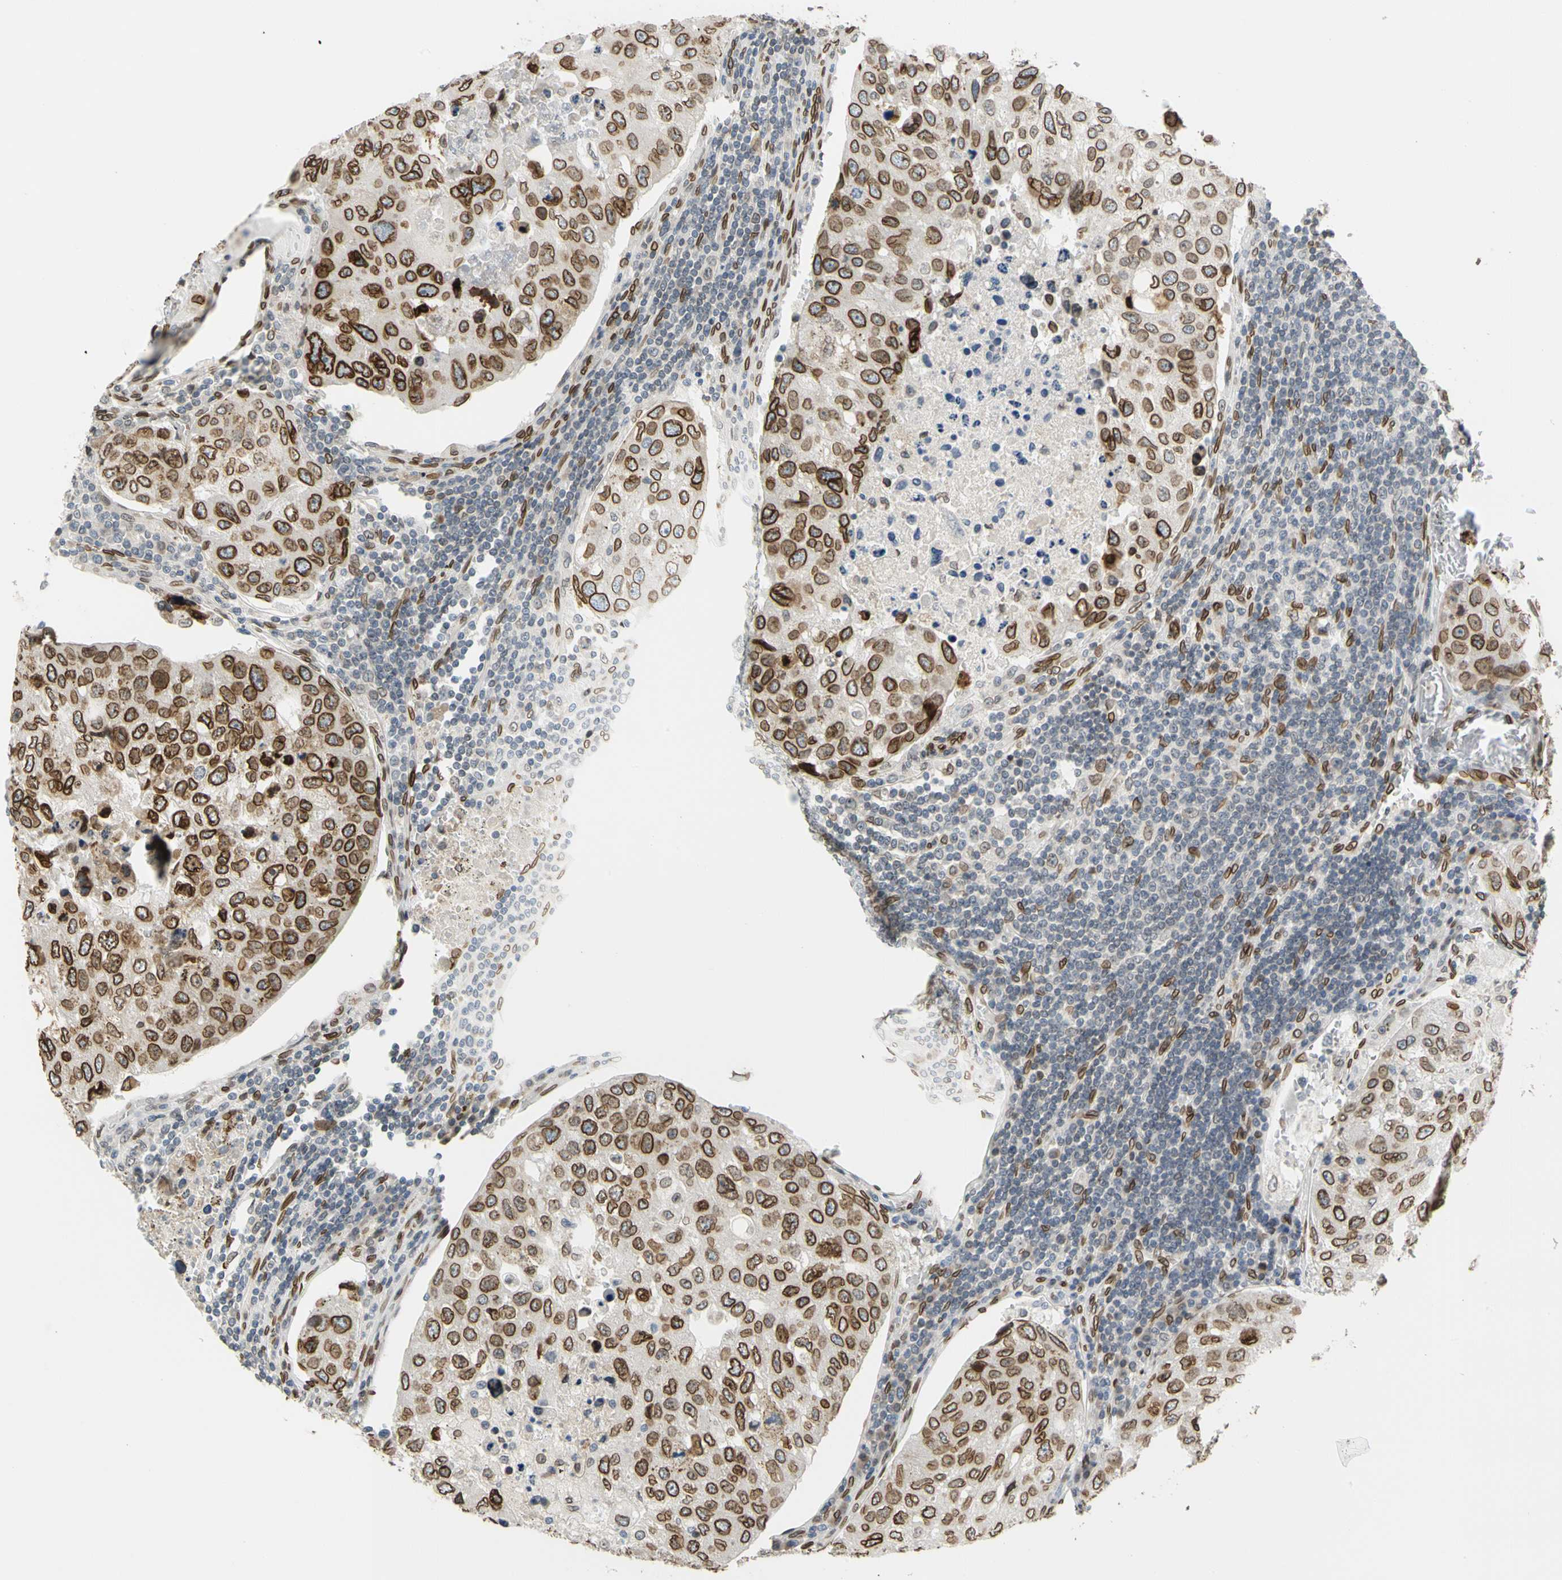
{"staining": {"intensity": "strong", "quantity": ">75%", "location": "cytoplasmic/membranous,nuclear"}, "tissue": "urothelial cancer", "cell_type": "Tumor cells", "image_type": "cancer", "snomed": [{"axis": "morphology", "description": "Urothelial carcinoma, High grade"}, {"axis": "topography", "description": "Lymph node"}, {"axis": "topography", "description": "Urinary bladder"}], "caption": "Protein expression analysis of human urothelial carcinoma (high-grade) reveals strong cytoplasmic/membranous and nuclear expression in about >75% of tumor cells.", "gene": "SUN1", "patient": {"sex": "male", "age": 51}}